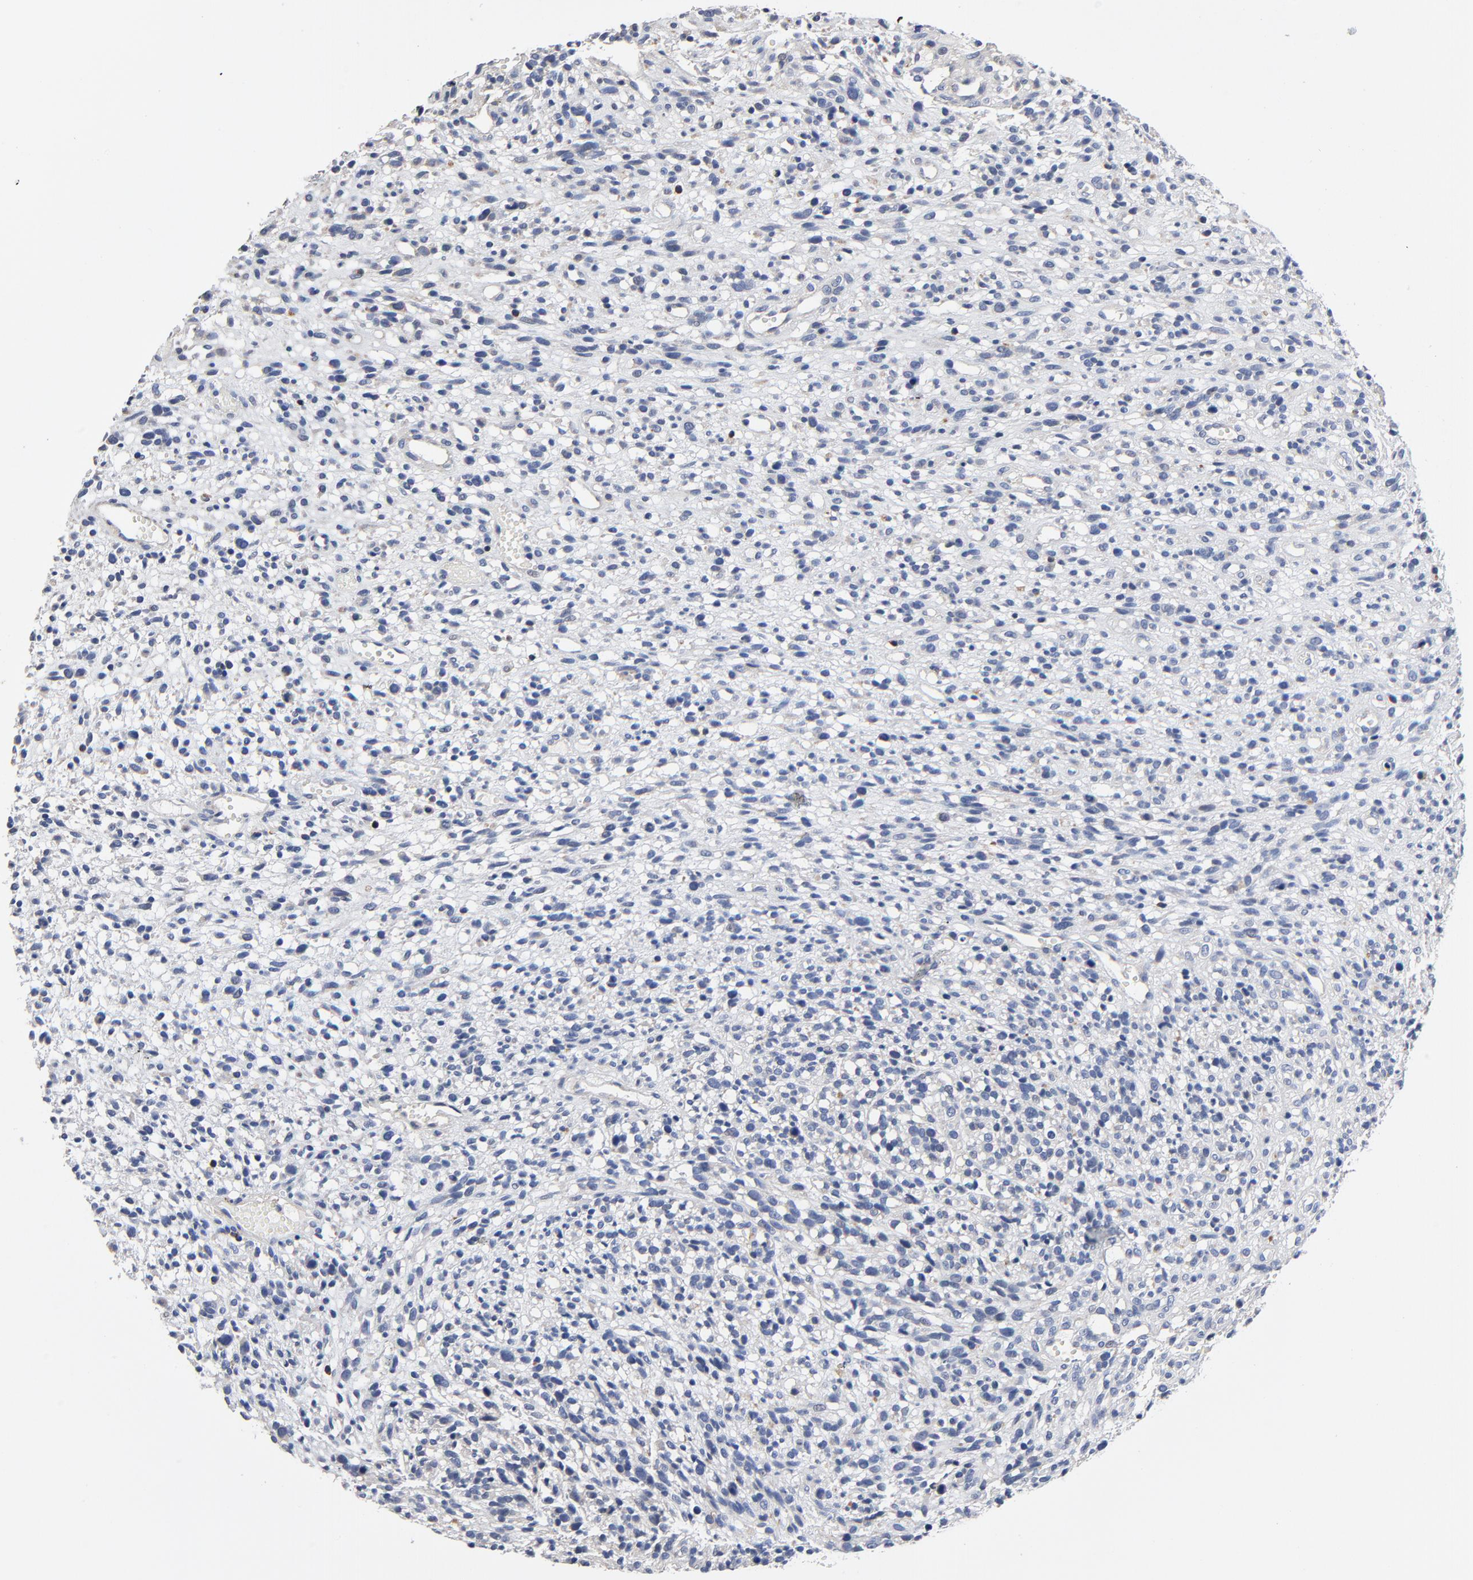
{"staining": {"intensity": "negative", "quantity": "none", "location": "none"}, "tissue": "glioma", "cell_type": "Tumor cells", "image_type": "cancer", "snomed": [{"axis": "morphology", "description": "Glioma, malignant, High grade"}, {"axis": "topography", "description": "Brain"}], "caption": "A micrograph of malignant glioma (high-grade) stained for a protein displays no brown staining in tumor cells. Nuclei are stained in blue.", "gene": "SKAP1", "patient": {"sex": "male", "age": 66}}